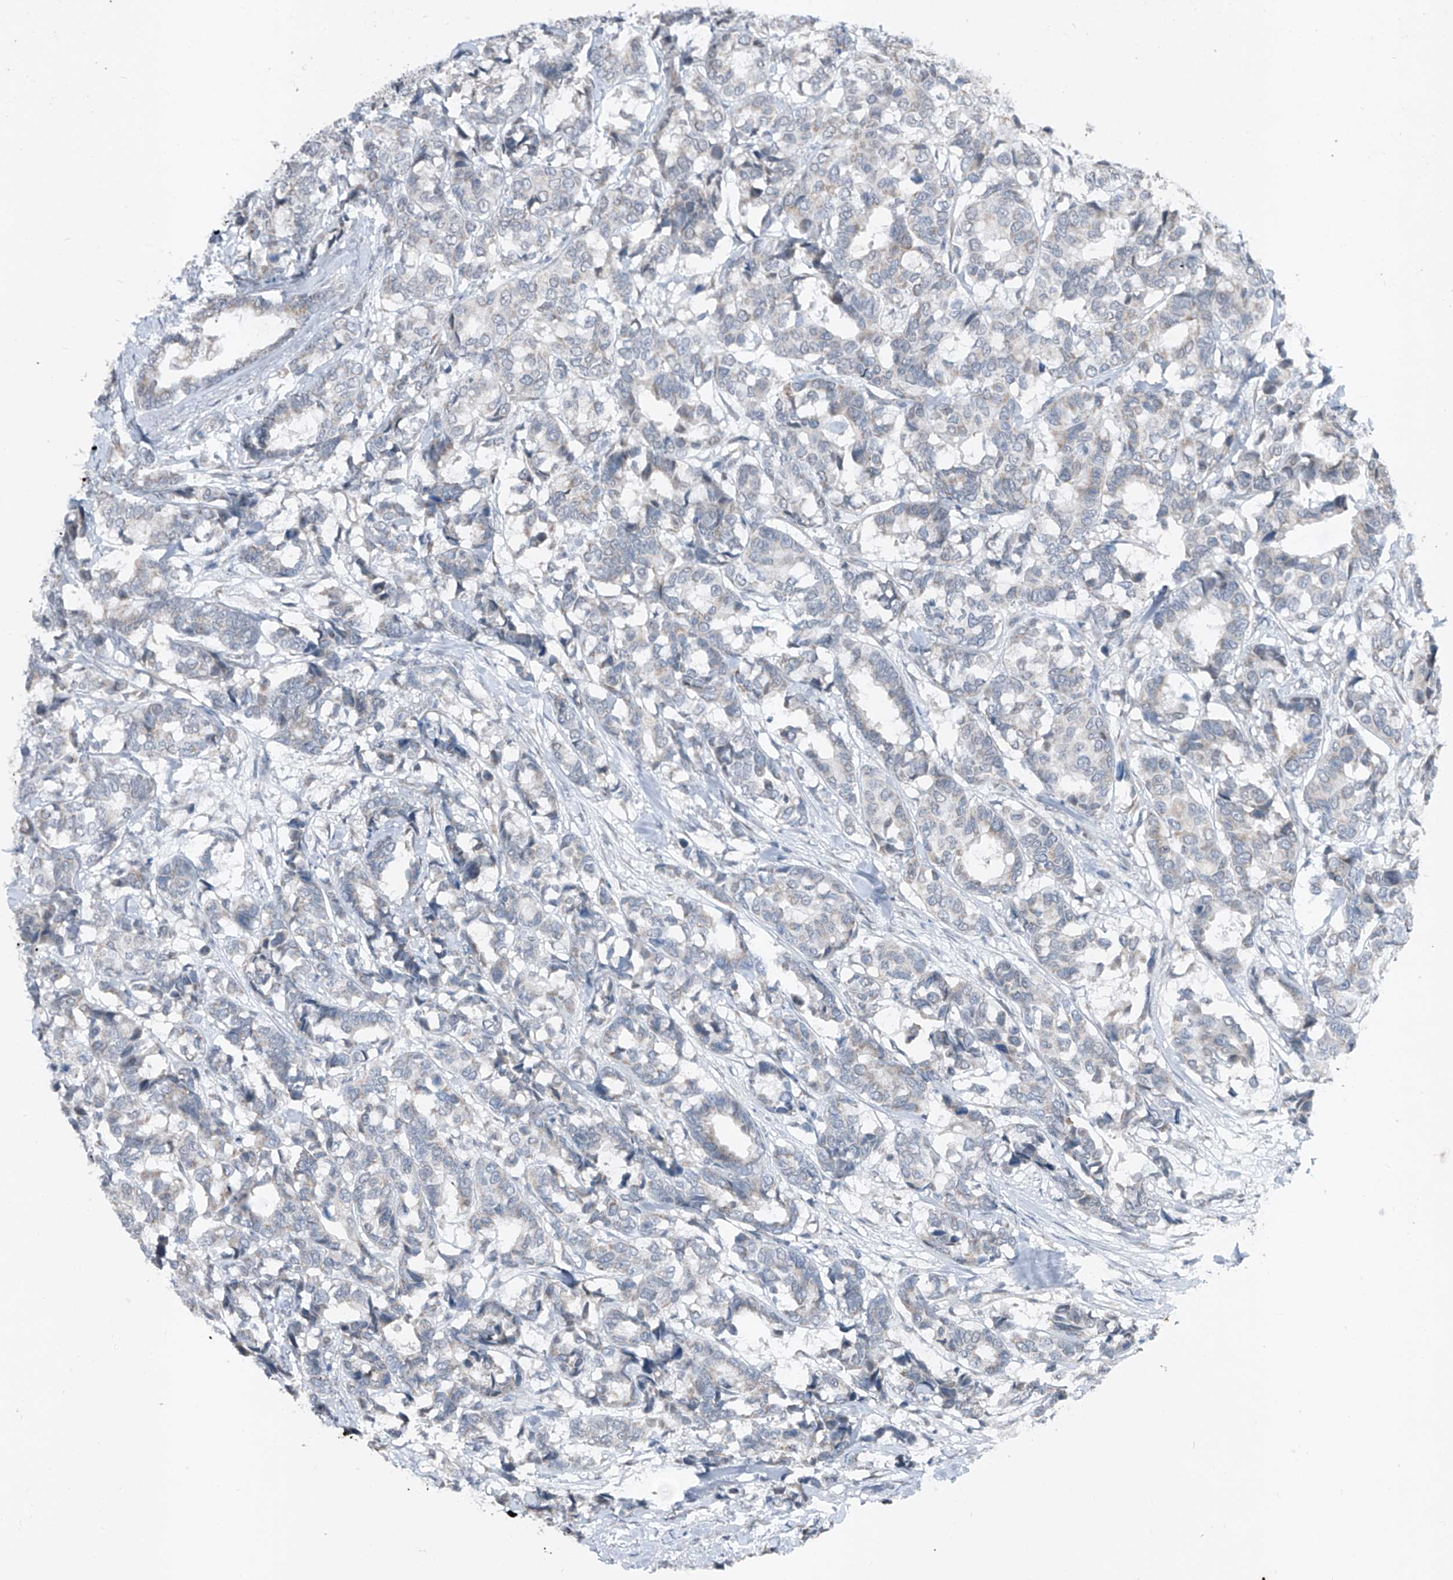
{"staining": {"intensity": "negative", "quantity": "none", "location": "none"}, "tissue": "breast cancer", "cell_type": "Tumor cells", "image_type": "cancer", "snomed": [{"axis": "morphology", "description": "Duct carcinoma"}, {"axis": "topography", "description": "Breast"}], "caption": "Immunohistochemical staining of human breast cancer (intraductal carcinoma) shows no significant positivity in tumor cells.", "gene": "DYRK1B", "patient": {"sex": "female", "age": 87}}